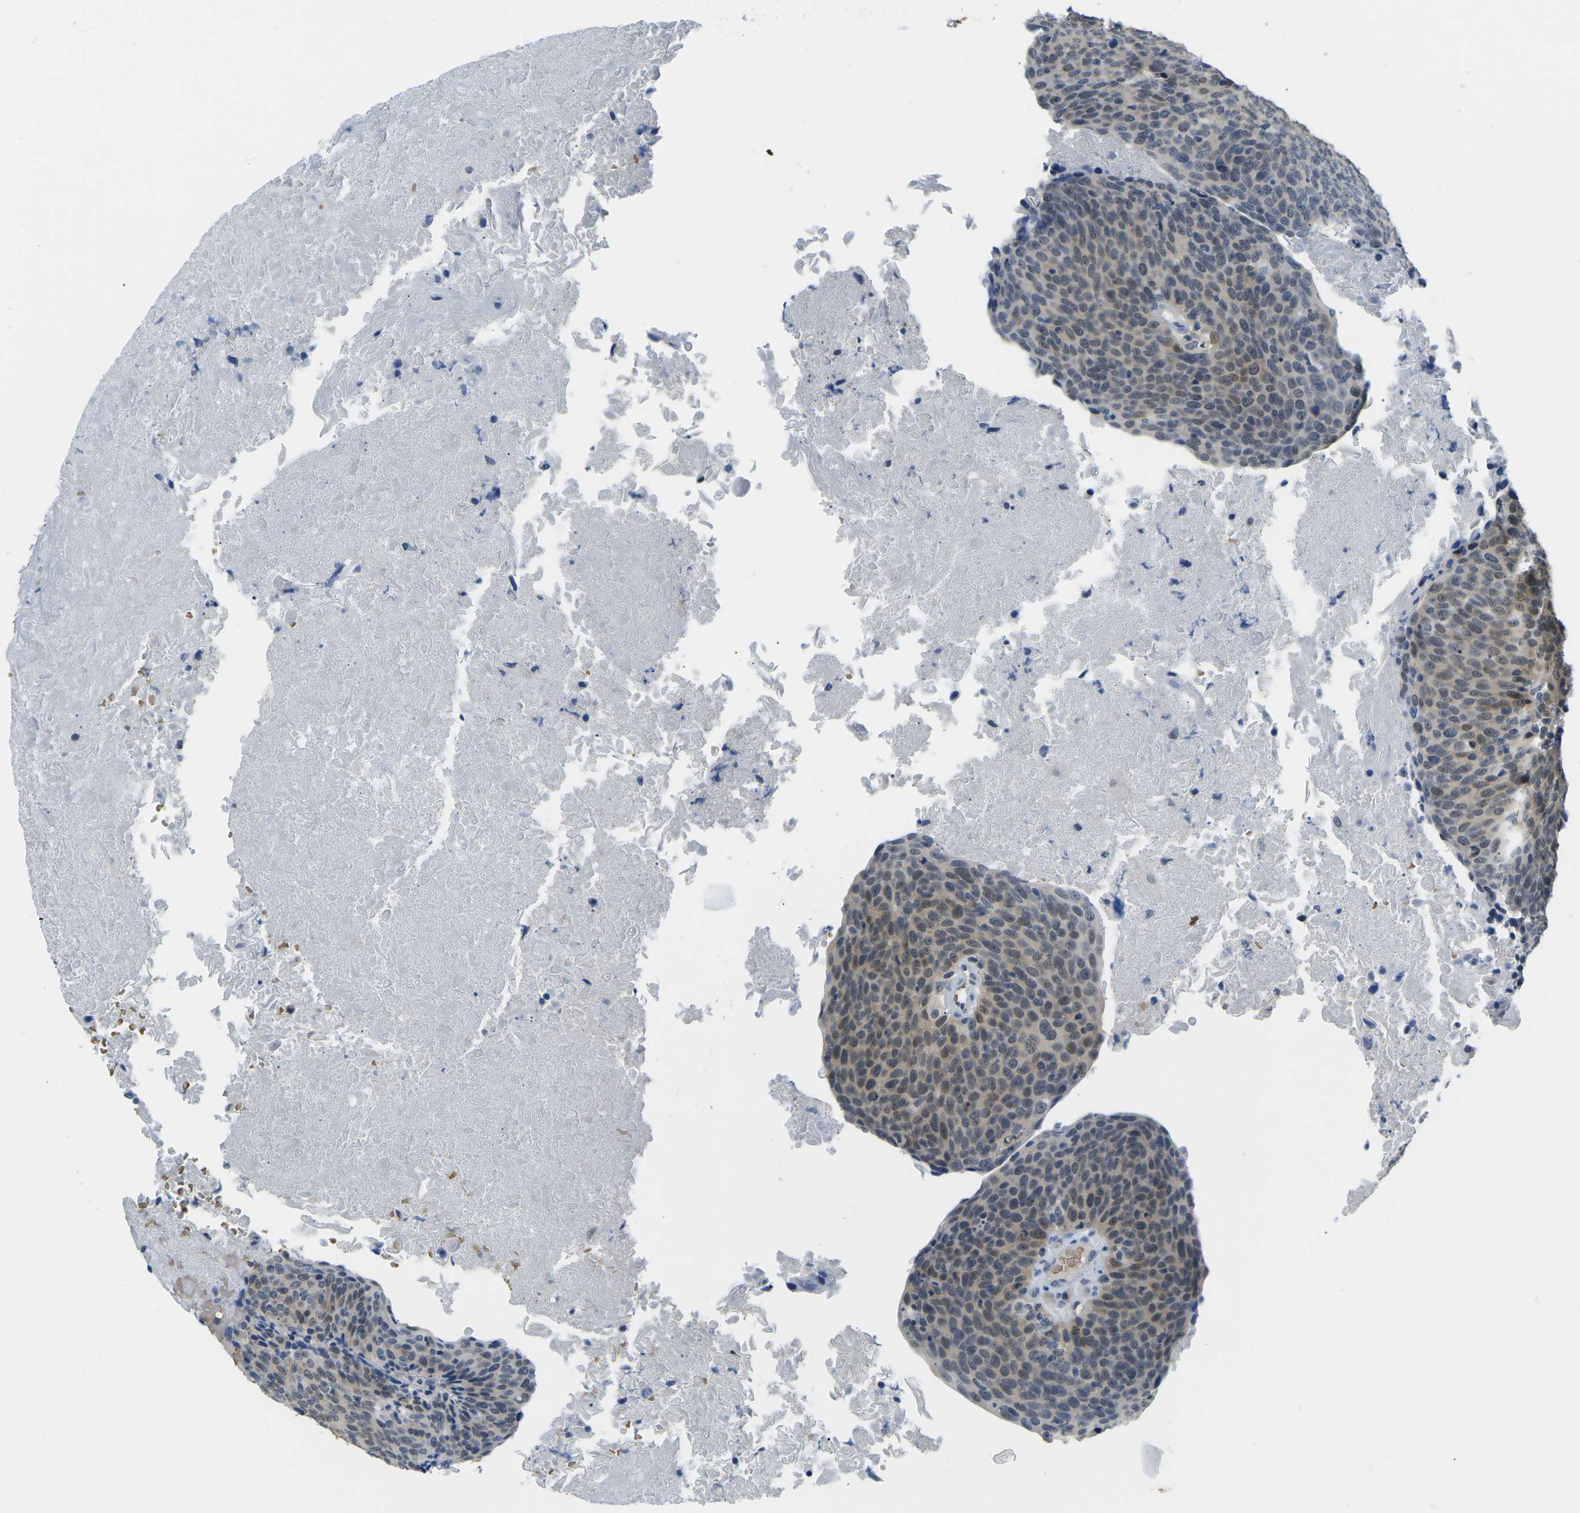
{"staining": {"intensity": "weak", "quantity": "25%-75%", "location": "cytoplasmic/membranous"}, "tissue": "head and neck cancer", "cell_type": "Tumor cells", "image_type": "cancer", "snomed": [{"axis": "morphology", "description": "Squamous cell carcinoma, NOS"}, {"axis": "morphology", "description": "Squamous cell carcinoma, metastatic, NOS"}, {"axis": "topography", "description": "Lymph node"}, {"axis": "topography", "description": "Head-Neck"}], "caption": "The histopathology image displays immunohistochemical staining of head and neck cancer. There is weak cytoplasmic/membranous staining is present in approximately 25%-75% of tumor cells.", "gene": "PSAT1", "patient": {"sex": "male", "age": 62}}